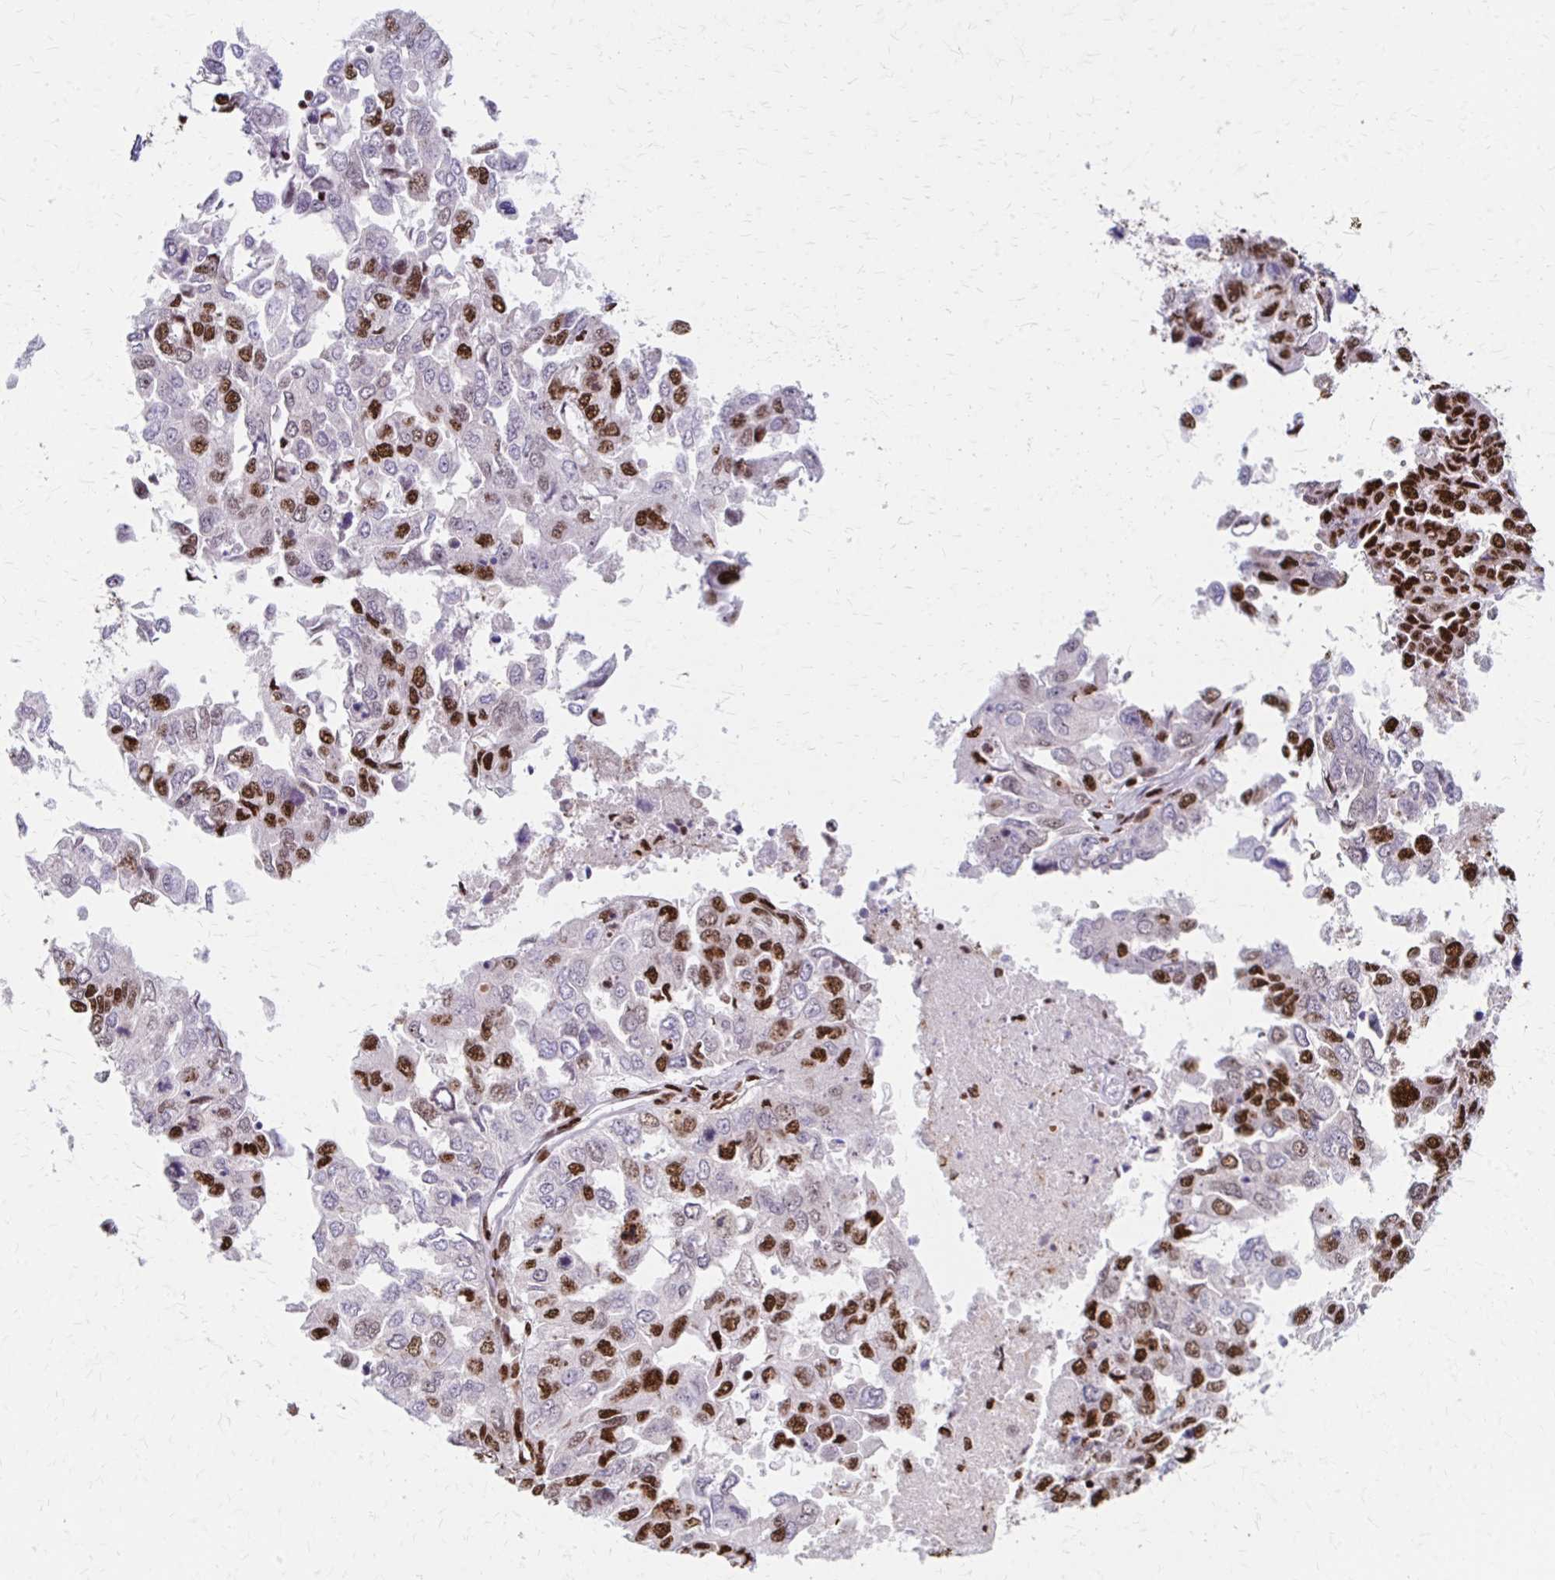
{"staining": {"intensity": "strong", "quantity": "25%-75%", "location": "nuclear"}, "tissue": "ovarian cancer", "cell_type": "Tumor cells", "image_type": "cancer", "snomed": [{"axis": "morphology", "description": "Cystadenocarcinoma, serous, NOS"}, {"axis": "topography", "description": "Ovary"}], "caption": "Ovarian serous cystadenocarcinoma stained with a brown dye reveals strong nuclear positive staining in about 25%-75% of tumor cells.", "gene": "CNKSR3", "patient": {"sex": "female", "age": 53}}